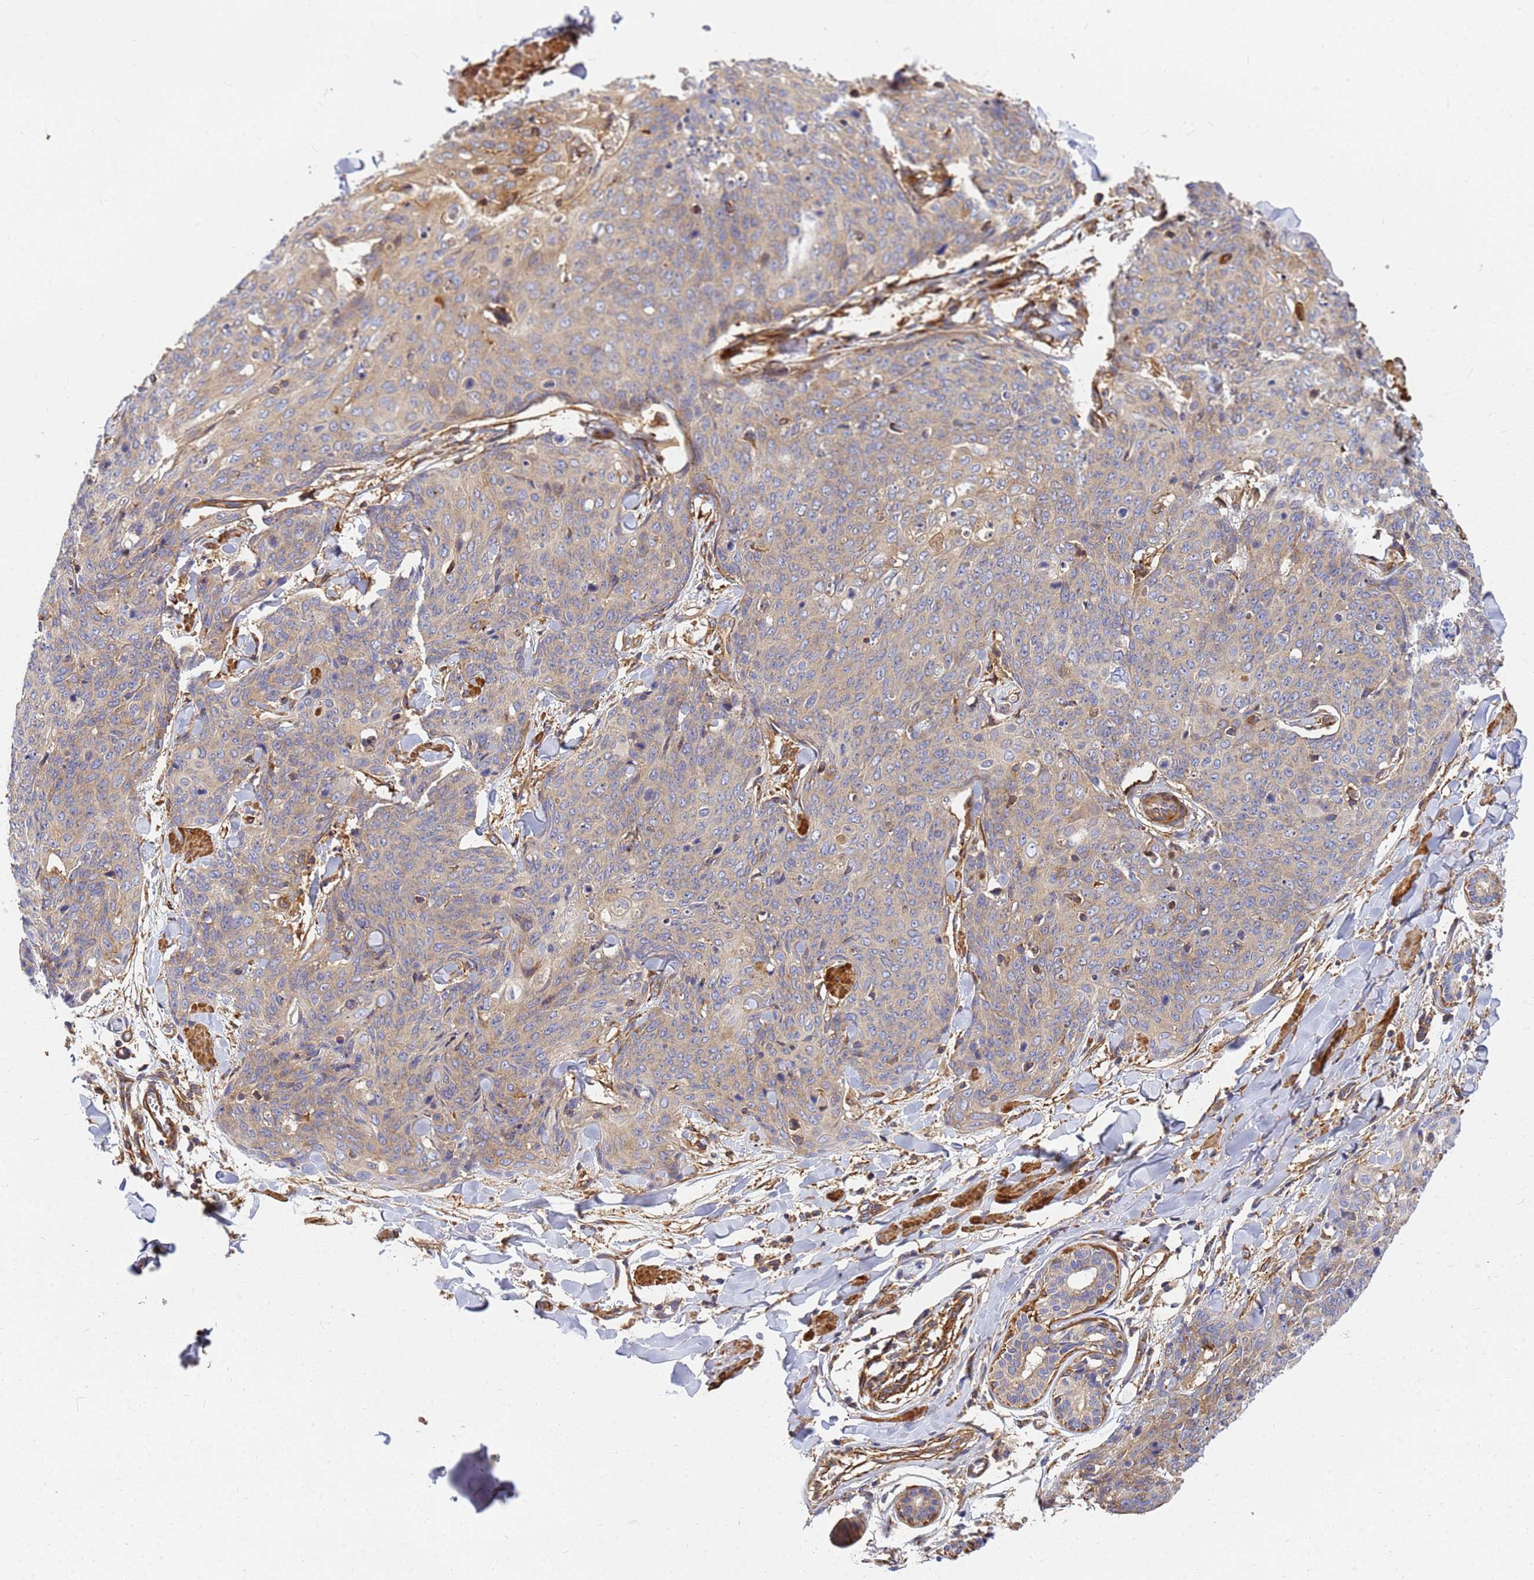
{"staining": {"intensity": "weak", "quantity": "<25%", "location": "cytoplasmic/membranous"}, "tissue": "skin cancer", "cell_type": "Tumor cells", "image_type": "cancer", "snomed": [{"axis": "morphology", "description": "Squamous cell carcinoma, NOS"}, {"axis": "topography", "description": "Skin"}, {"axis": "topography", "description": "Vulva"}], "caption": "The photomicrograph exhibits no staining of tumor cells in skin cancer (squamous cell carcinoma). Nuclei are stained in blue.", "gene": "C2CD5", "patient": {"sex": "female", "age": 85}}